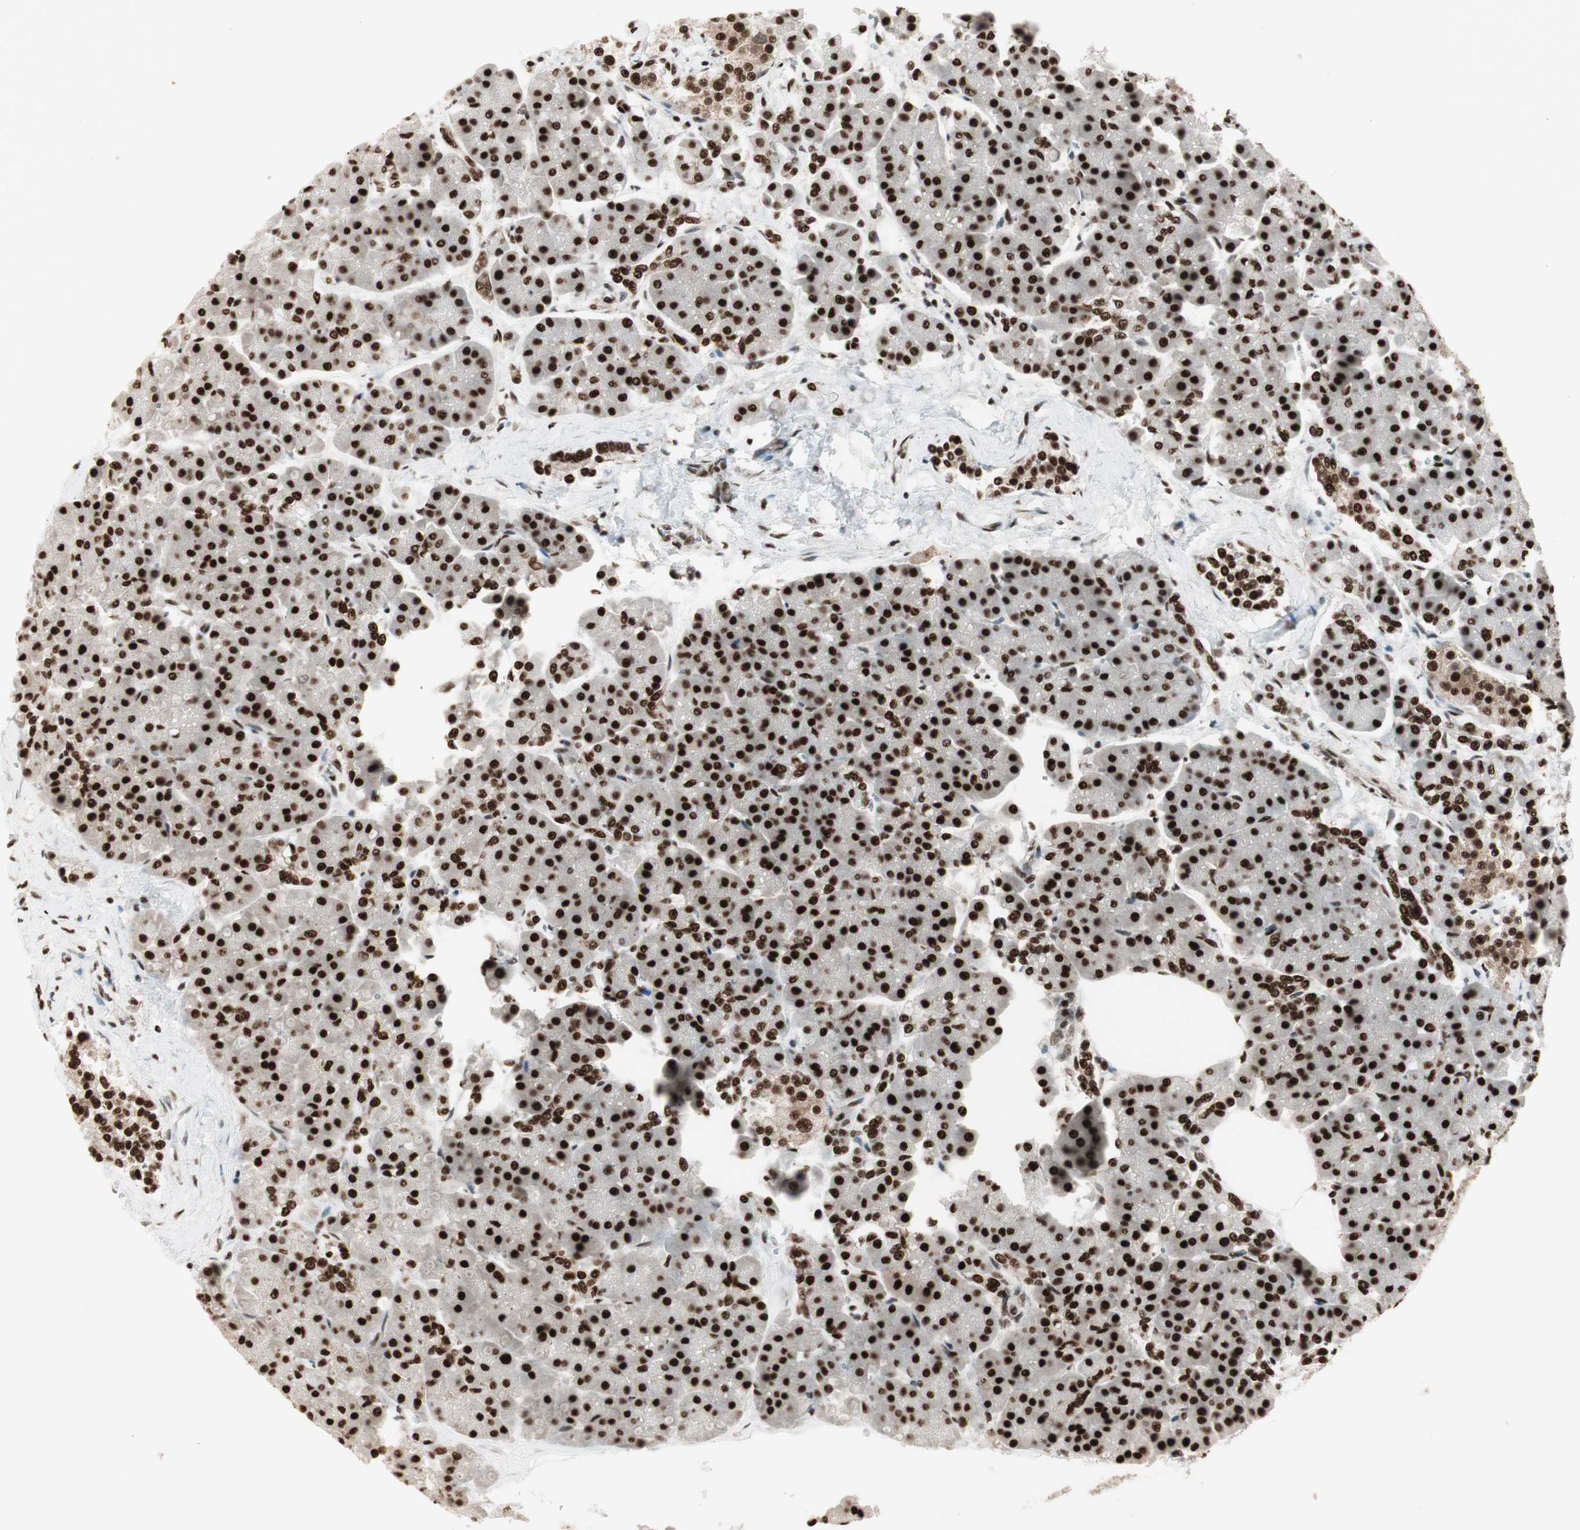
{"staining": {"intensity": "strong", "quantity": ">75%", "location": "nuclear"}, "tissue": "pancreas", "cell_type": "Exocrine glandular cells", "image_type": "normal", "snomed": [{"axis": "morphology", "description": "Normal tissue, NOS"}, {"axis": "topography", "description": "Pancreas"}], "caption": "Immunohistochemical staining of benign pancreas demonstrates >75% levels of strong nuclear protein positivity in approximately >75% of exocrine glandular cells.", "gene": "HEXIM1", "patient": {"sex": "female", "age": 70}}